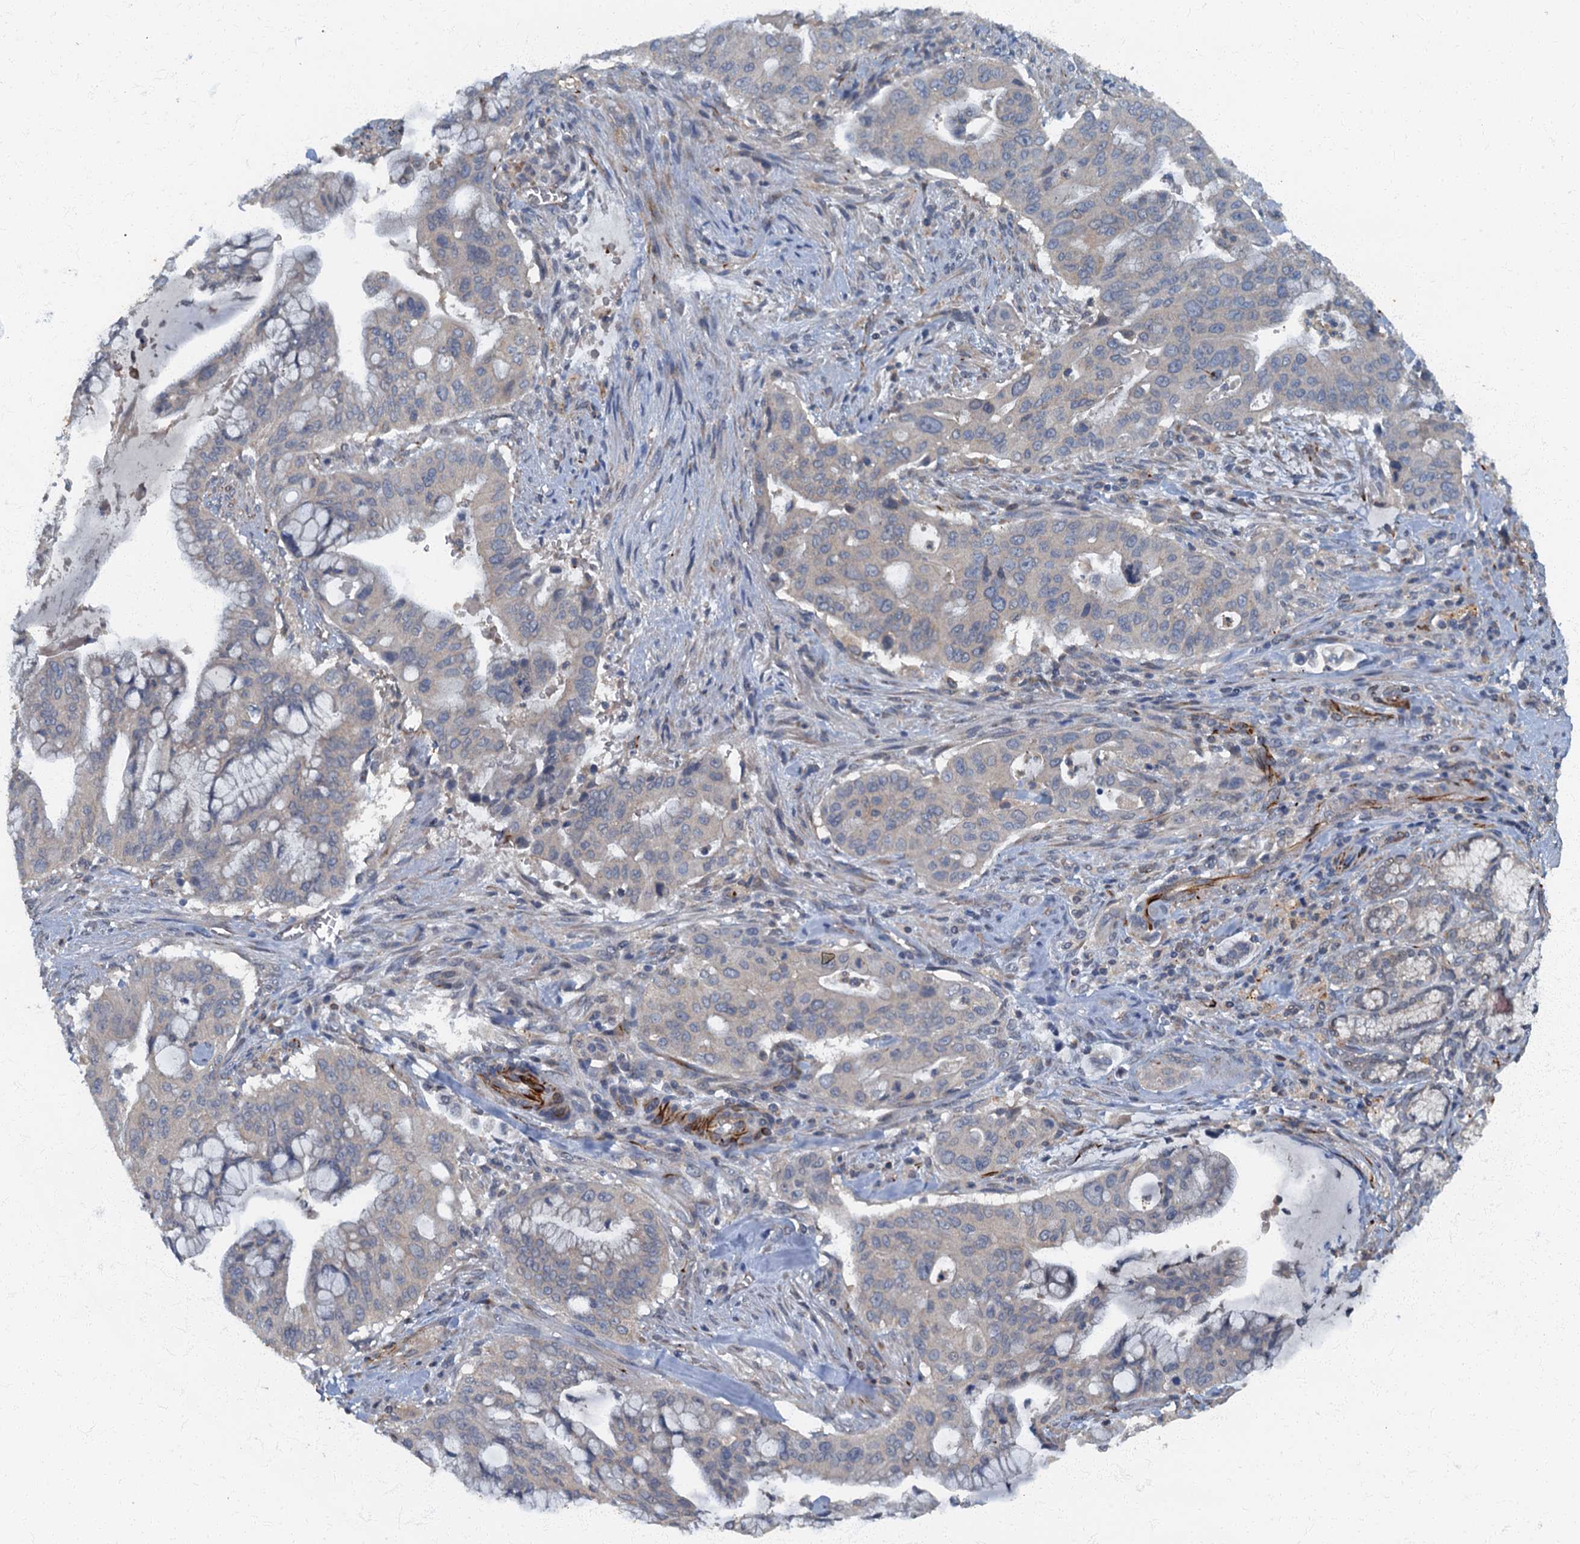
{"staining": {"intensity": "negative", "quantity": "none", "location": "none"}, "tissue": "pancreatic cancer", "cell_type": "Tumor cells", "image_type": "cancer", "snomed": [{"axis": "morphology", "description": "Adenocarcinoma, NOS"}, {"axis": "topography", "description": "Pancreas"}], "caption": "A micrograph of adenocarcinoma (pancreatic) stained for a protein reveals no brown staining in tumor cells.", "gene": "ARL11", "patient": {"sex": "male", "age": 46}}